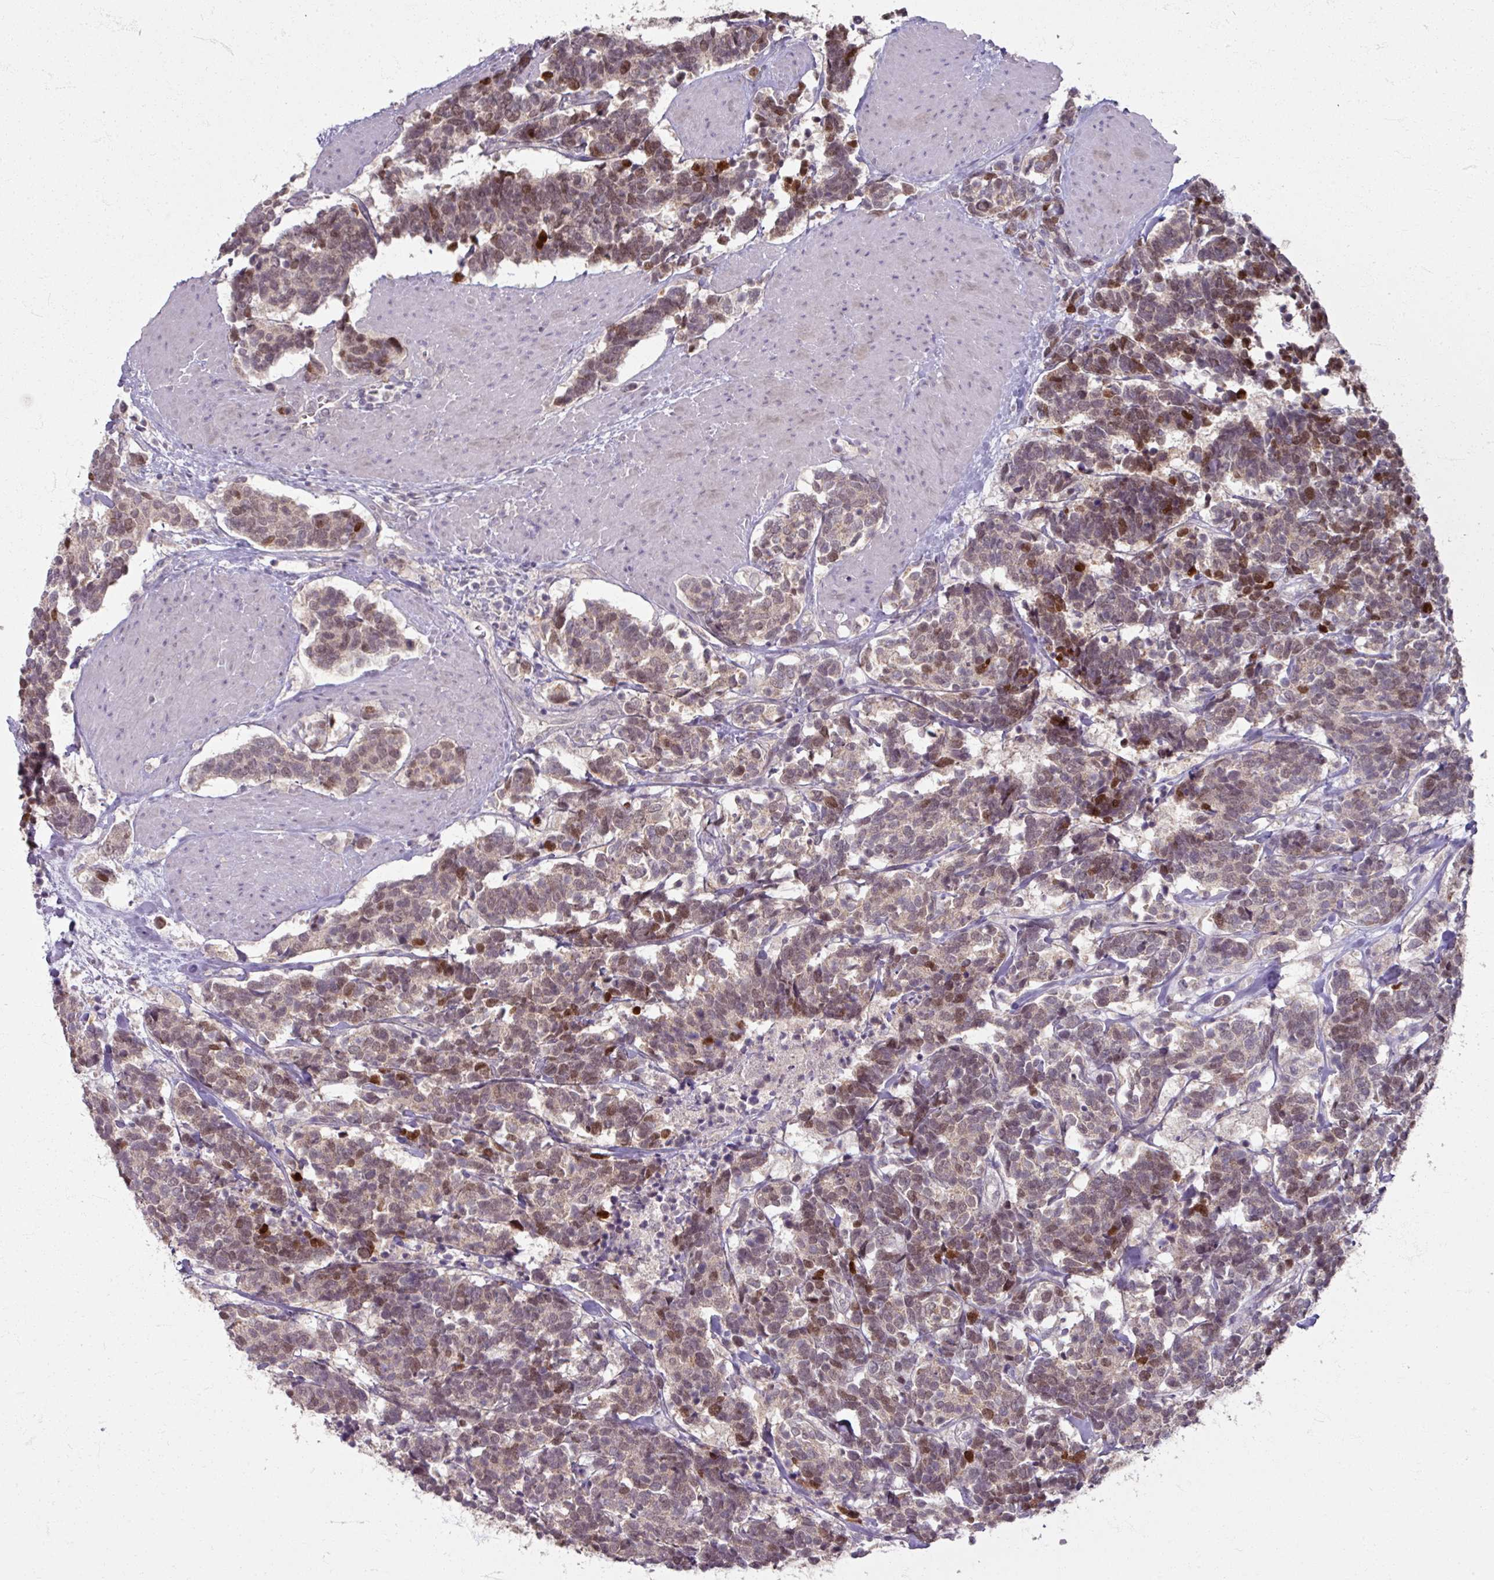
{"staining": {"intensity": "moderate", "quantity": "<25%", "location": "nuclear"}, "tissue": "carcinoid", "cell_type": "Tumor cells", "image_type": "cancer", "snomed": [{"axis": "morphology", "description": "Carcinoma, NOS"}, {"axis": "morphology", "description": "Carcinoid, malignant, NOS"}, {"axis": "topography", "description": "Urinary bladder"}], "caption": "IHC of human carcinoma shows low levels of moderate nuclear staining in about <25% of tumor cells.", "gene": "SOX11", "patient": {"sex": "male", "age": 57}}